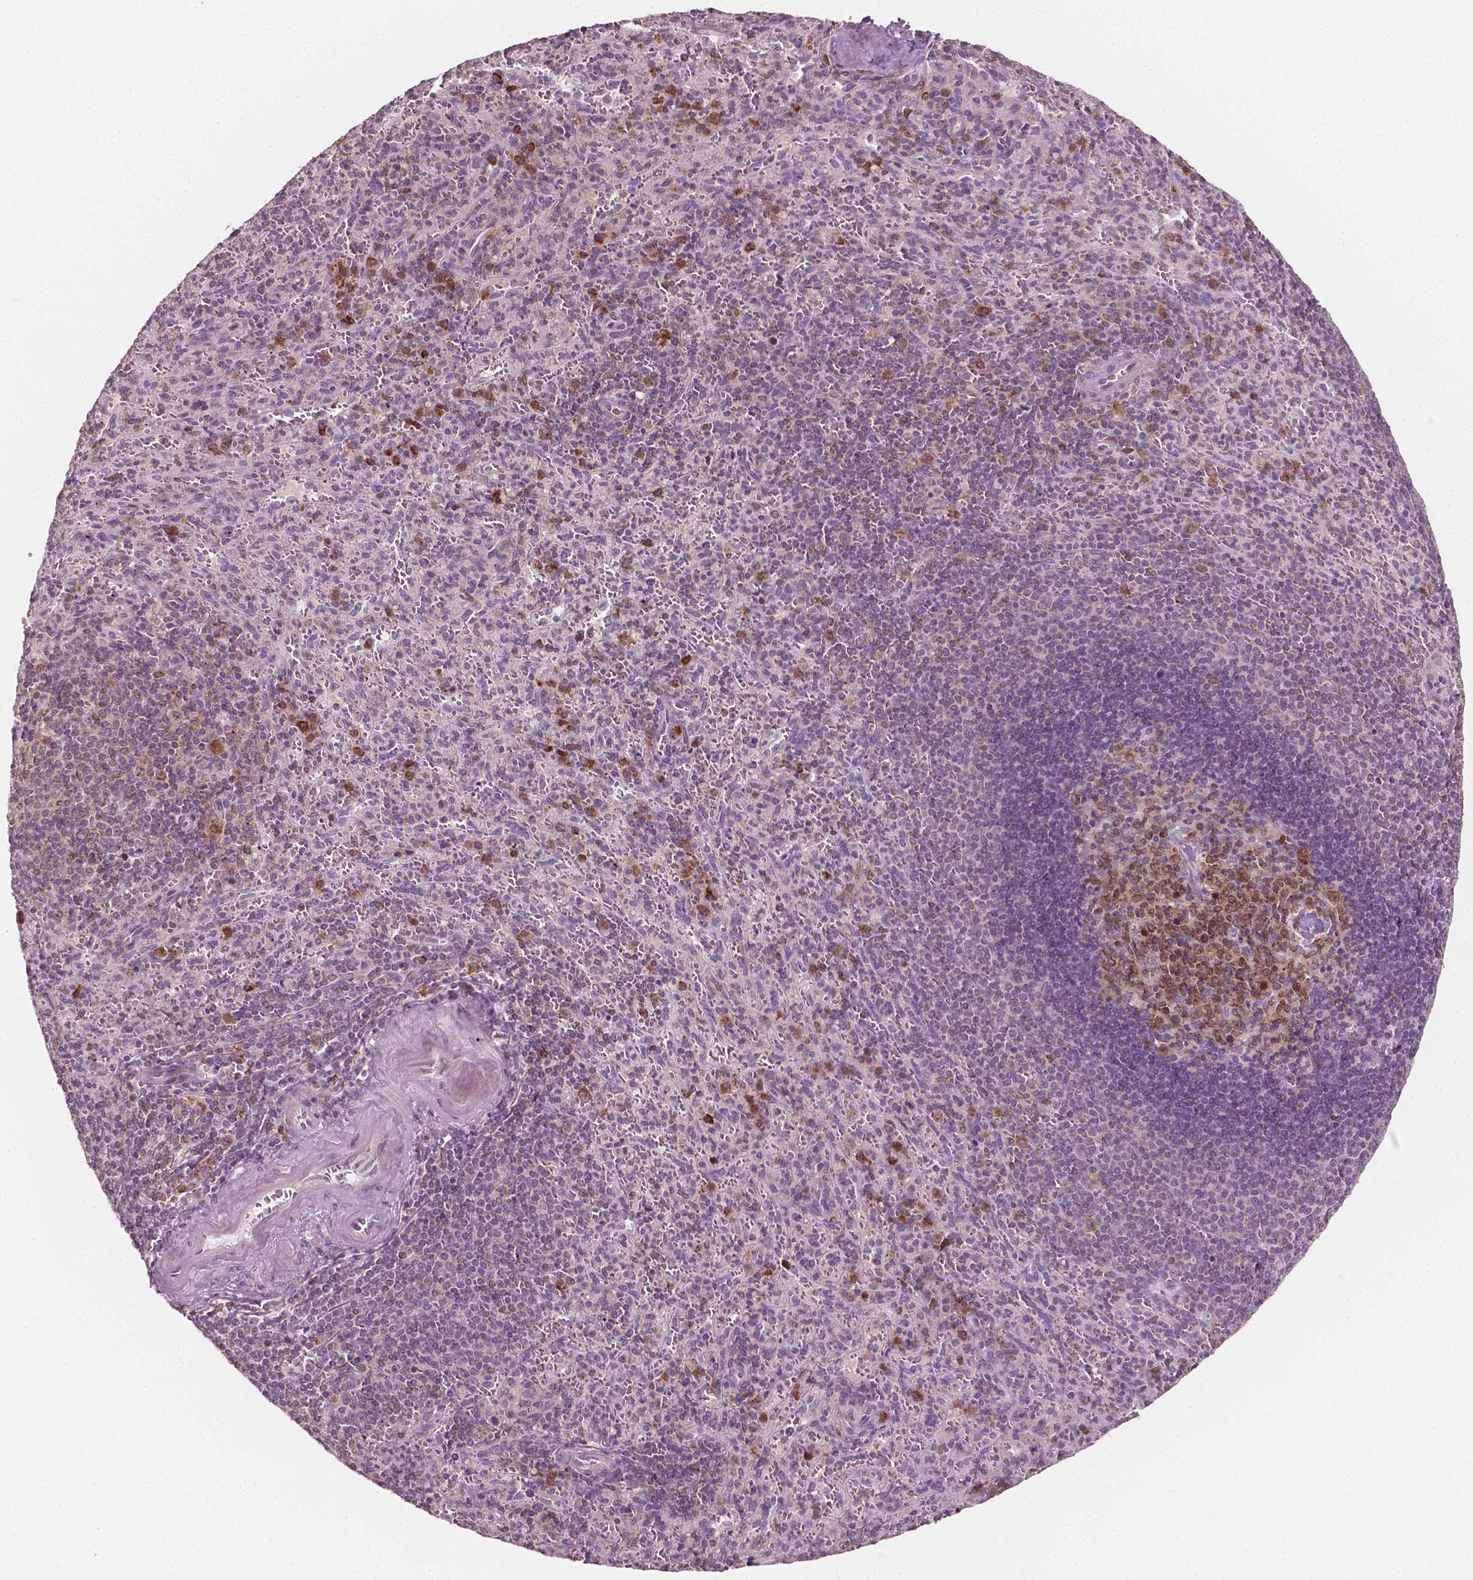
{"staining": {"intensity": "moderate", "quantity": "<25%", "location": "cytoplasmic/membranous,nuclear"}, "tissue": "spleen", "cell_type": "Cells in red pulp", "image_type": "normal", "snomed": [{"axis": "morphology", "description": "Normal tissue, NOS"}, {"axis": "topography", "description": "Spleen"}], "caption": "About <25% of cells in red pulp in benign spleen demonstrate moderate cytoplasmic/membranous,nuclear protein staining as visualized by brown immunohistochemical staining.", "gene": "MCL1", "patient": {"sex": "male", "age": 57}}